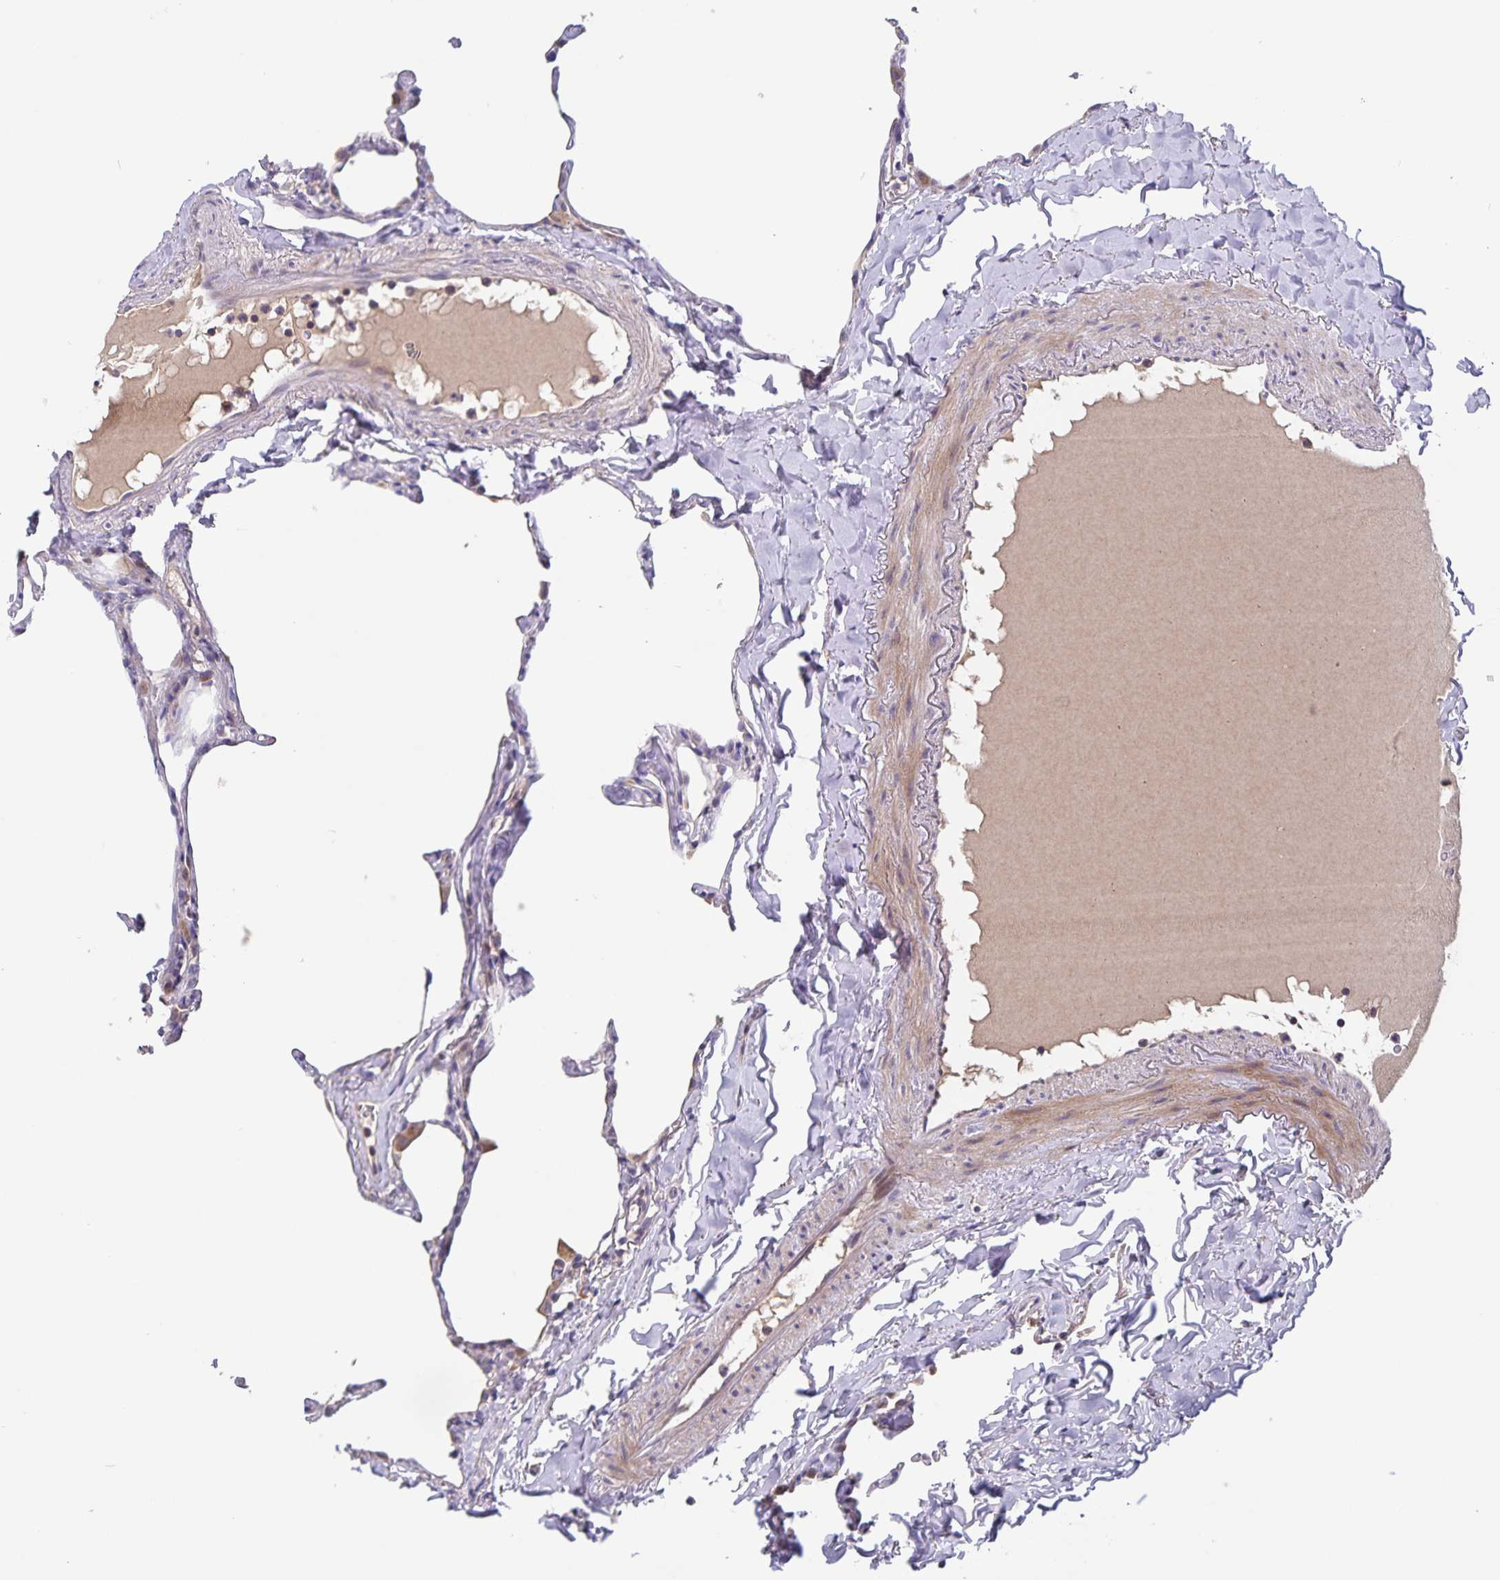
{"staining": {"intensity": "weak", "quantity": "<25%", "location": "cytoplasmic/membranous"}, "tissue": "lung", "cell_type": "Alveolar cells", "image_type": "normal", "snomed": [{"axis": "morphology", "description": "Normal tissue, NOS"}, {"axis": "topography", "description": "Lung"}], "caption": "Protein analysis of normal lung reveals no significant staining in alveolar cells.", "gene": "FBXL16", "patient": {"sex": "male", "age": 65}}